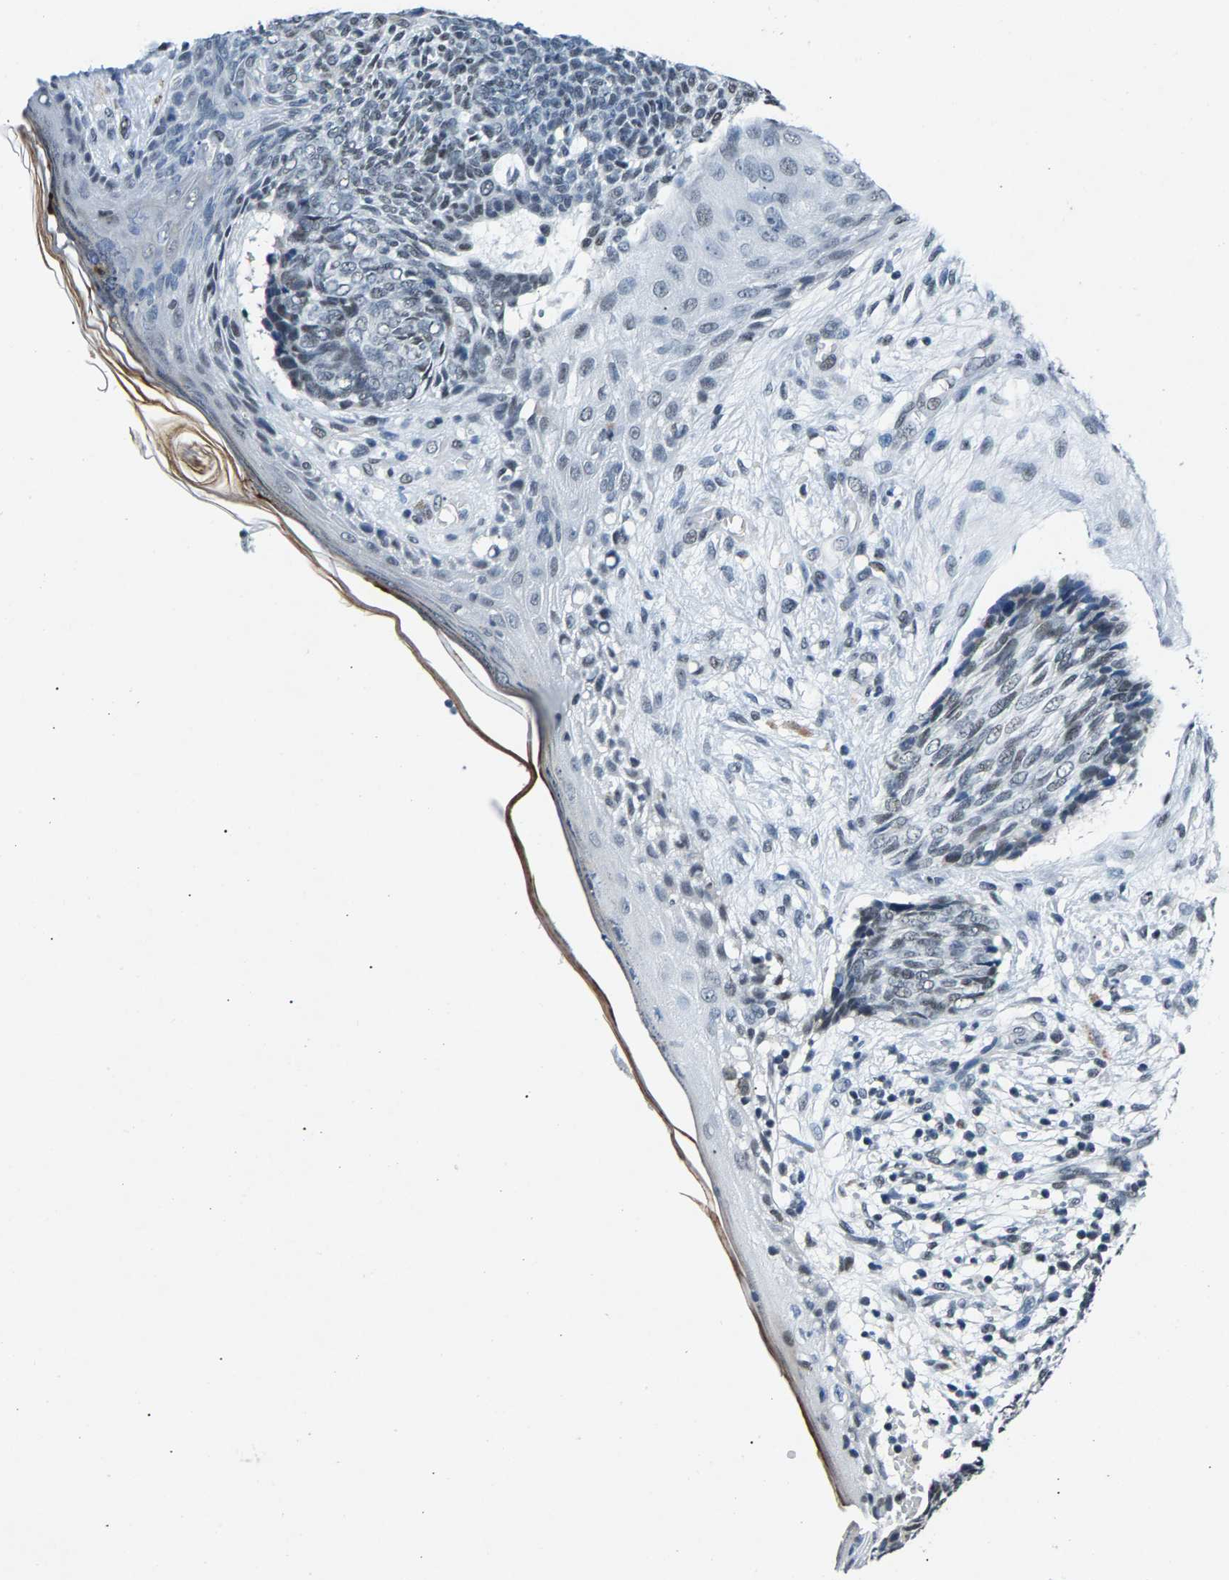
{"staining": {"intensity": "weak", "quantity": "<25%", "location": "nuclear"}, "tissue": "skin cancer", "cell_type": "Tumor cells", "image_type": "cancer", "snomed": [{"axis": "morphology", "description": "Basal cell carcinoma"}, {"axis": "topography", "description": "Skin"}], "caption": "This is a image of immunohistochemistry (IHC) staining of skin cancer, which shows no expression in tumor cells.", "gene": "ATF2", "patient": {"sex": "female", "age": 84}}